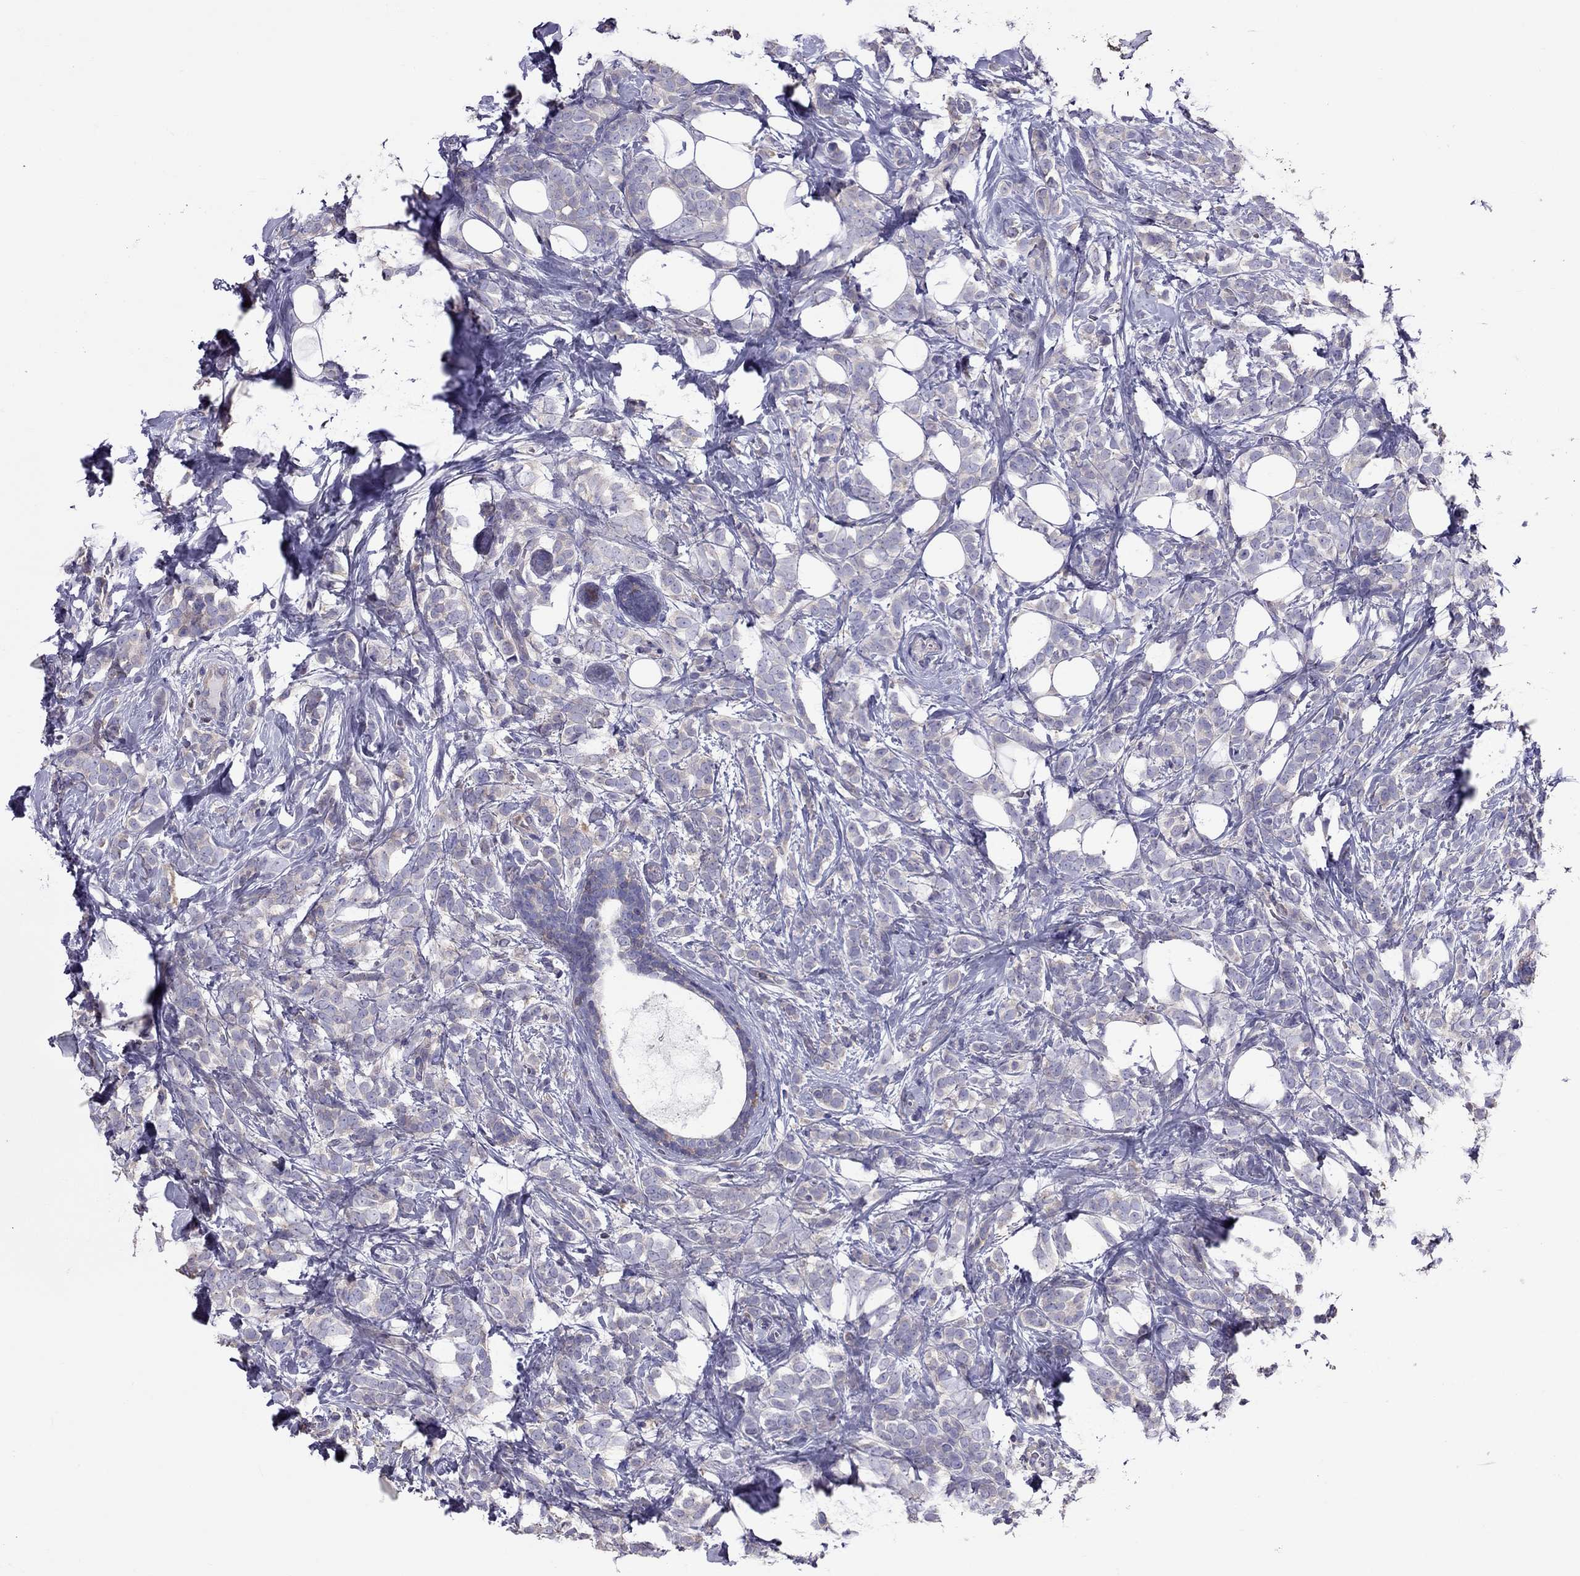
{"staining": {"intensity": "negative", "quantity": "none", "location": "none"}, "tissue": "breast cancer", "cell_type": "Tumor cells", "image_type": "cancer", "snomed": [{"axis": "morphology", "description": "Lobular carcinoma"}, {"axis": "topography", "description": "Breast"}], "caption": "High magnification brightfield microscopy of breast cancer stained with DAB (3,3'-diaminobenzidine) (brown) and counterstained with hematoxylin (blue): tumor cells show no significant staining.", "gene": "TEX22", "patient": {"sex": "female", "age": 49}}